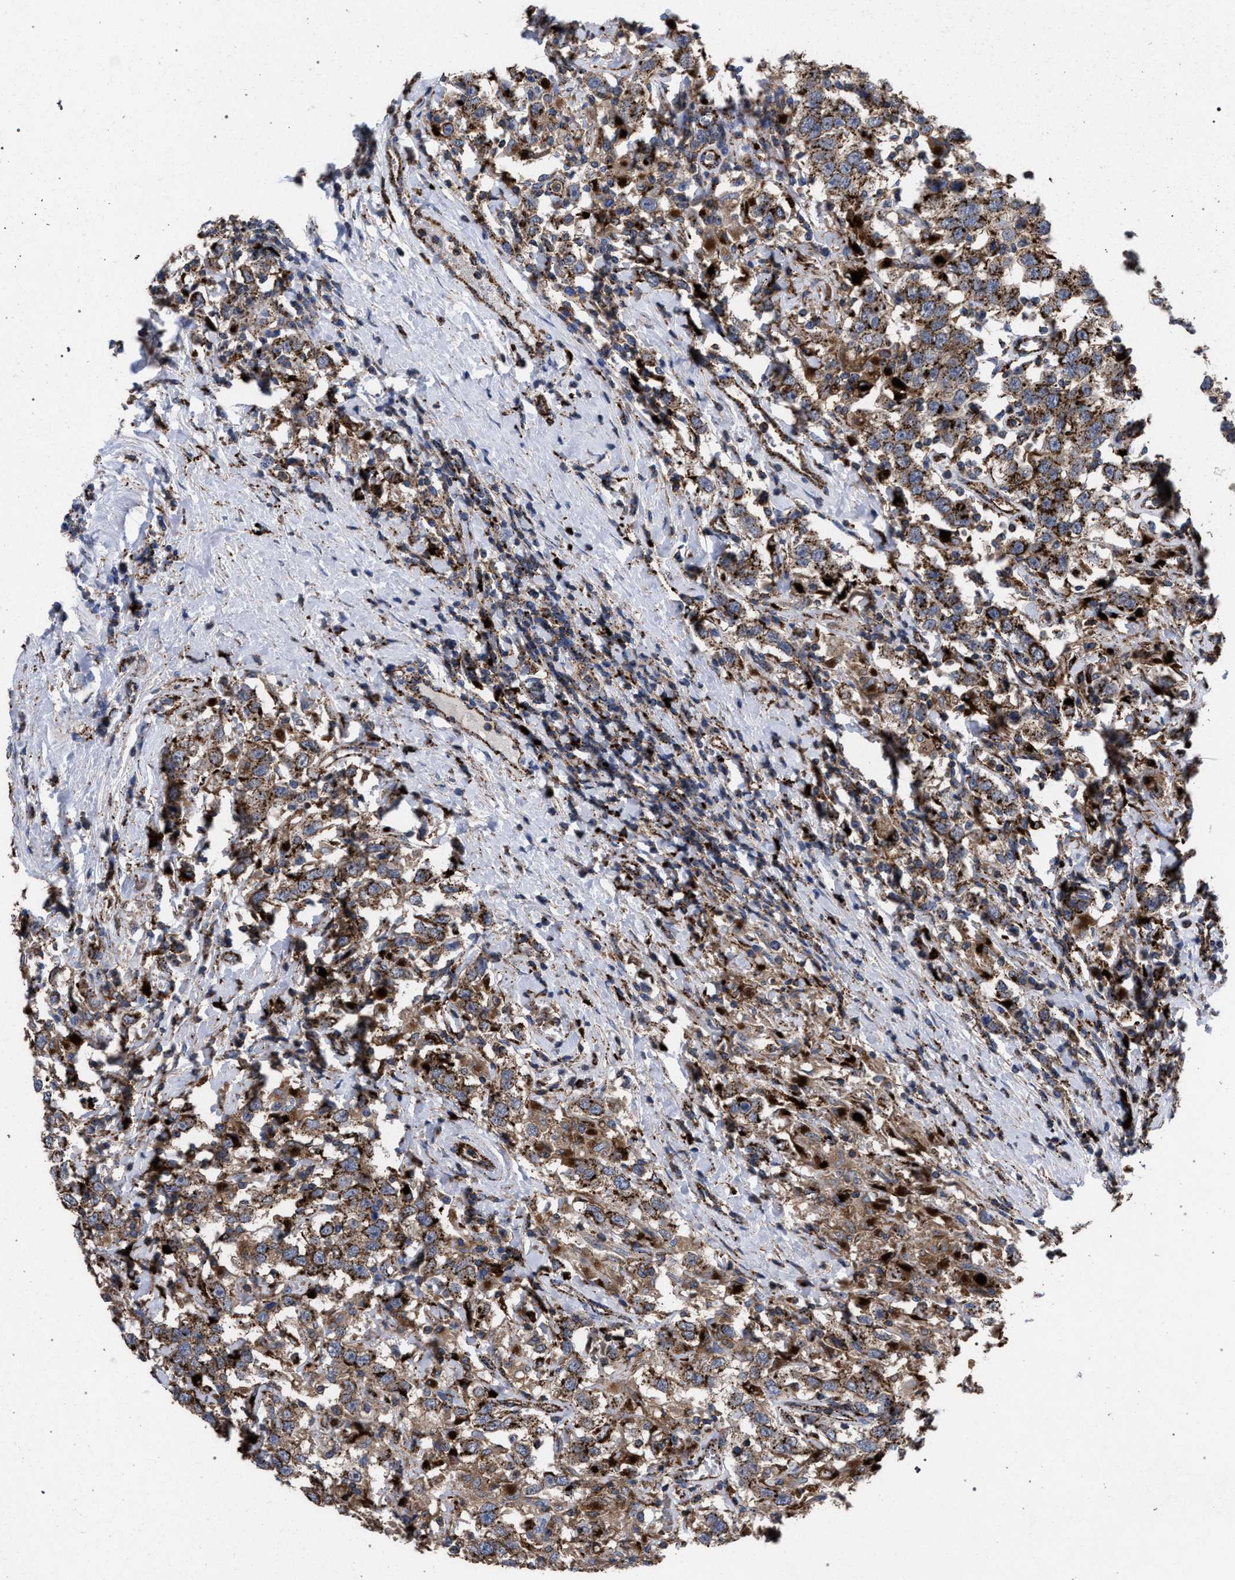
{"staining": {"intensity": "moderate", "quantity": ">75%", "location": "cytoplasmic/membranous"}, "tissue": "testis cancer", "cell_type": "Tumor cells", "image_type": "cancer", "snomed": [{"axis": "morphology", "description": "Seminoma, NOS"}, {"axis": "topography", "description": "Testis"}], "caption": "Testis cancer was stained to show a protein in brown. There is medium levels of moderate cytoplasmic/membranous expression in about >75% of tumor cells.", "gene": "PPT1", "patient": {"sex": "male", "age": 41}}